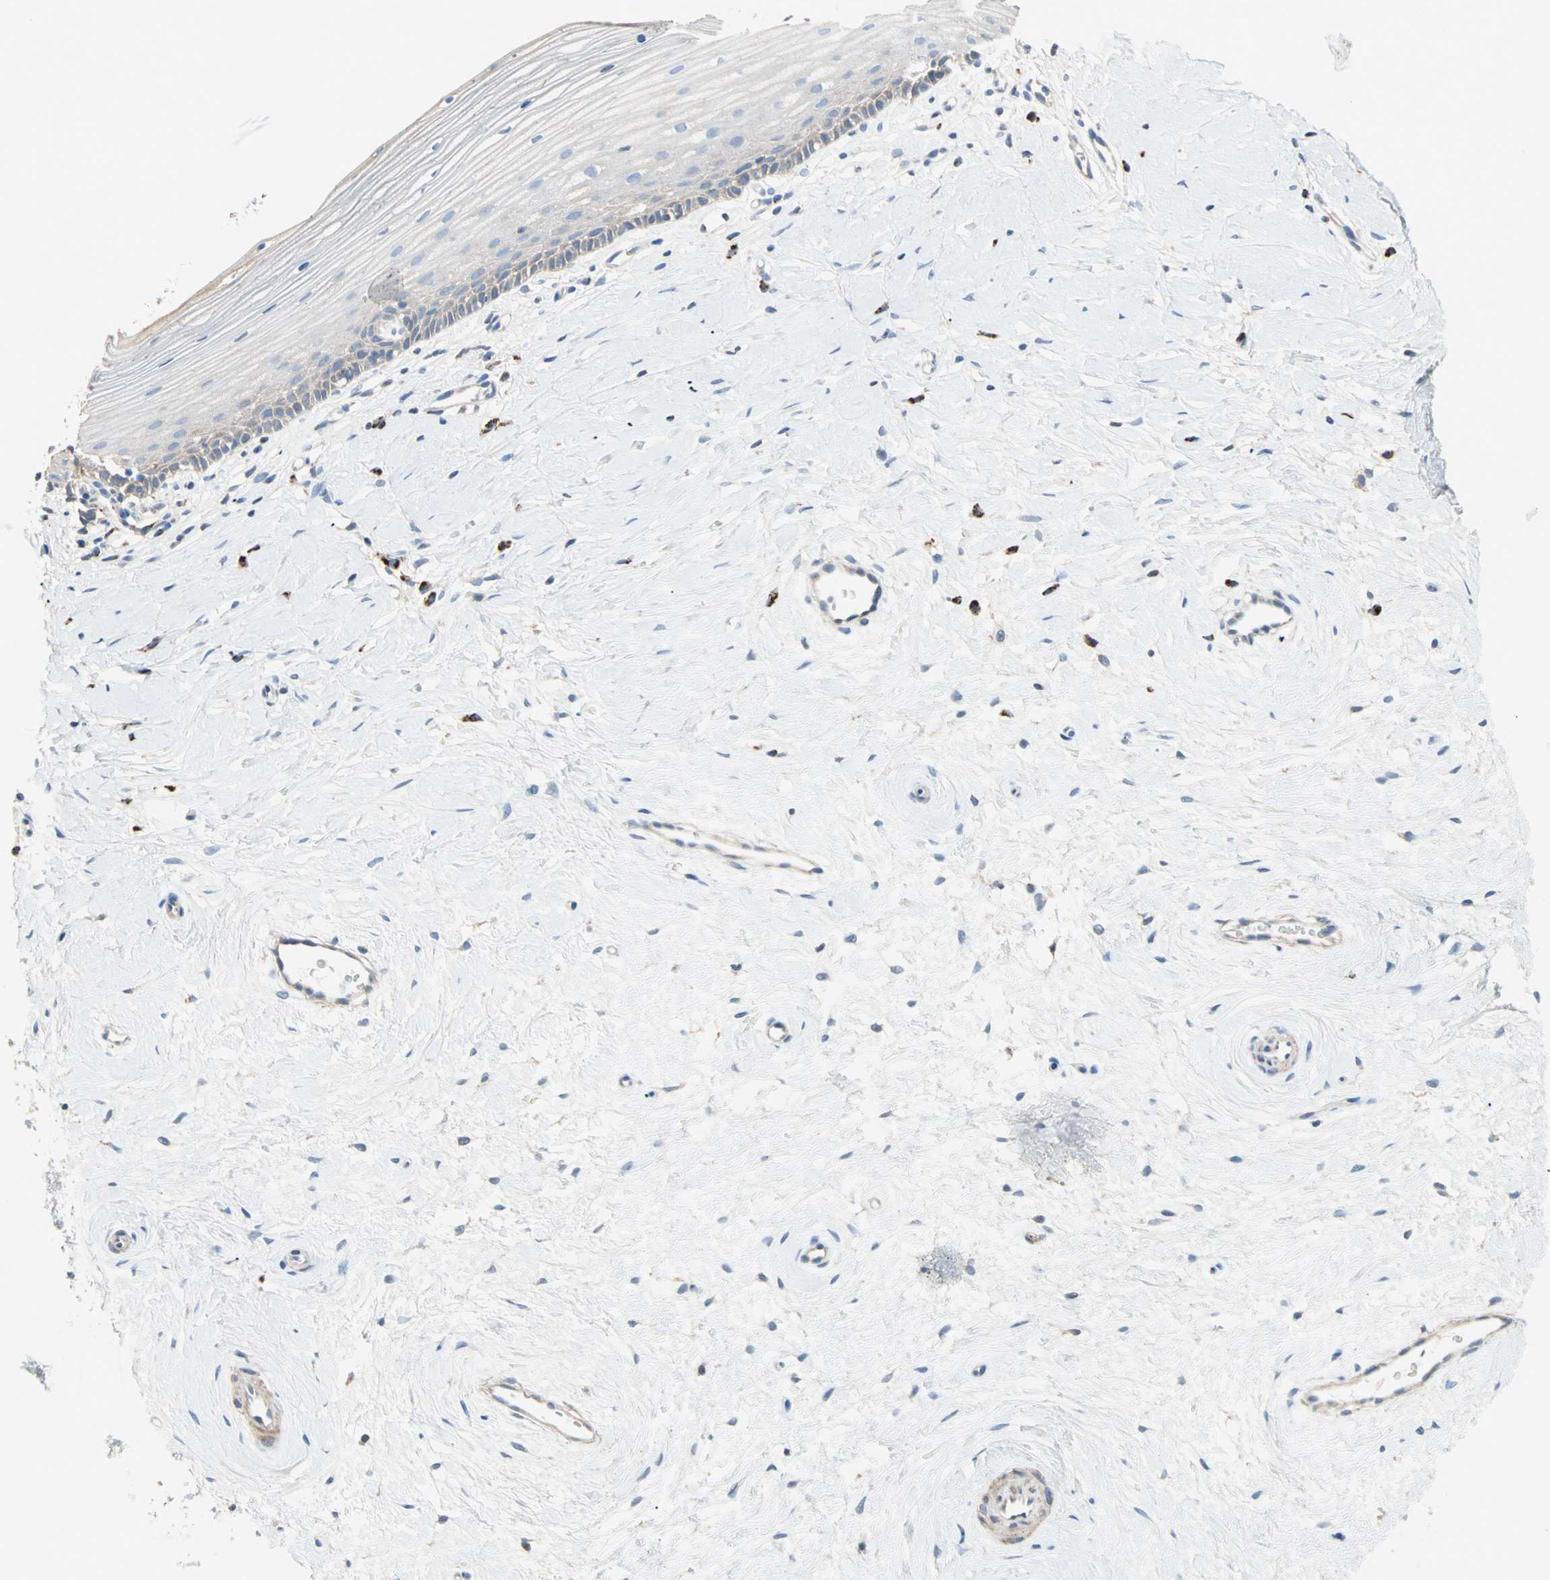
{"staining": {"intensity": "negative", "quantity": "none", "location": "none"}, "tissue": "cervix", "cell_type": "Glandular cells", "image_type": "normal", "snomed": [{"axis": "morphology", "description": "Normal tissue, NOS"}, {"axis": "topography", "description": "Cervix"}], "caption": "Human cervix stained for a protein using immunohistochemistry (IHC) displays no expression in glandular cells.", "gene": "ACVRL1", "patient": {"sex": "female", "age": 39}}